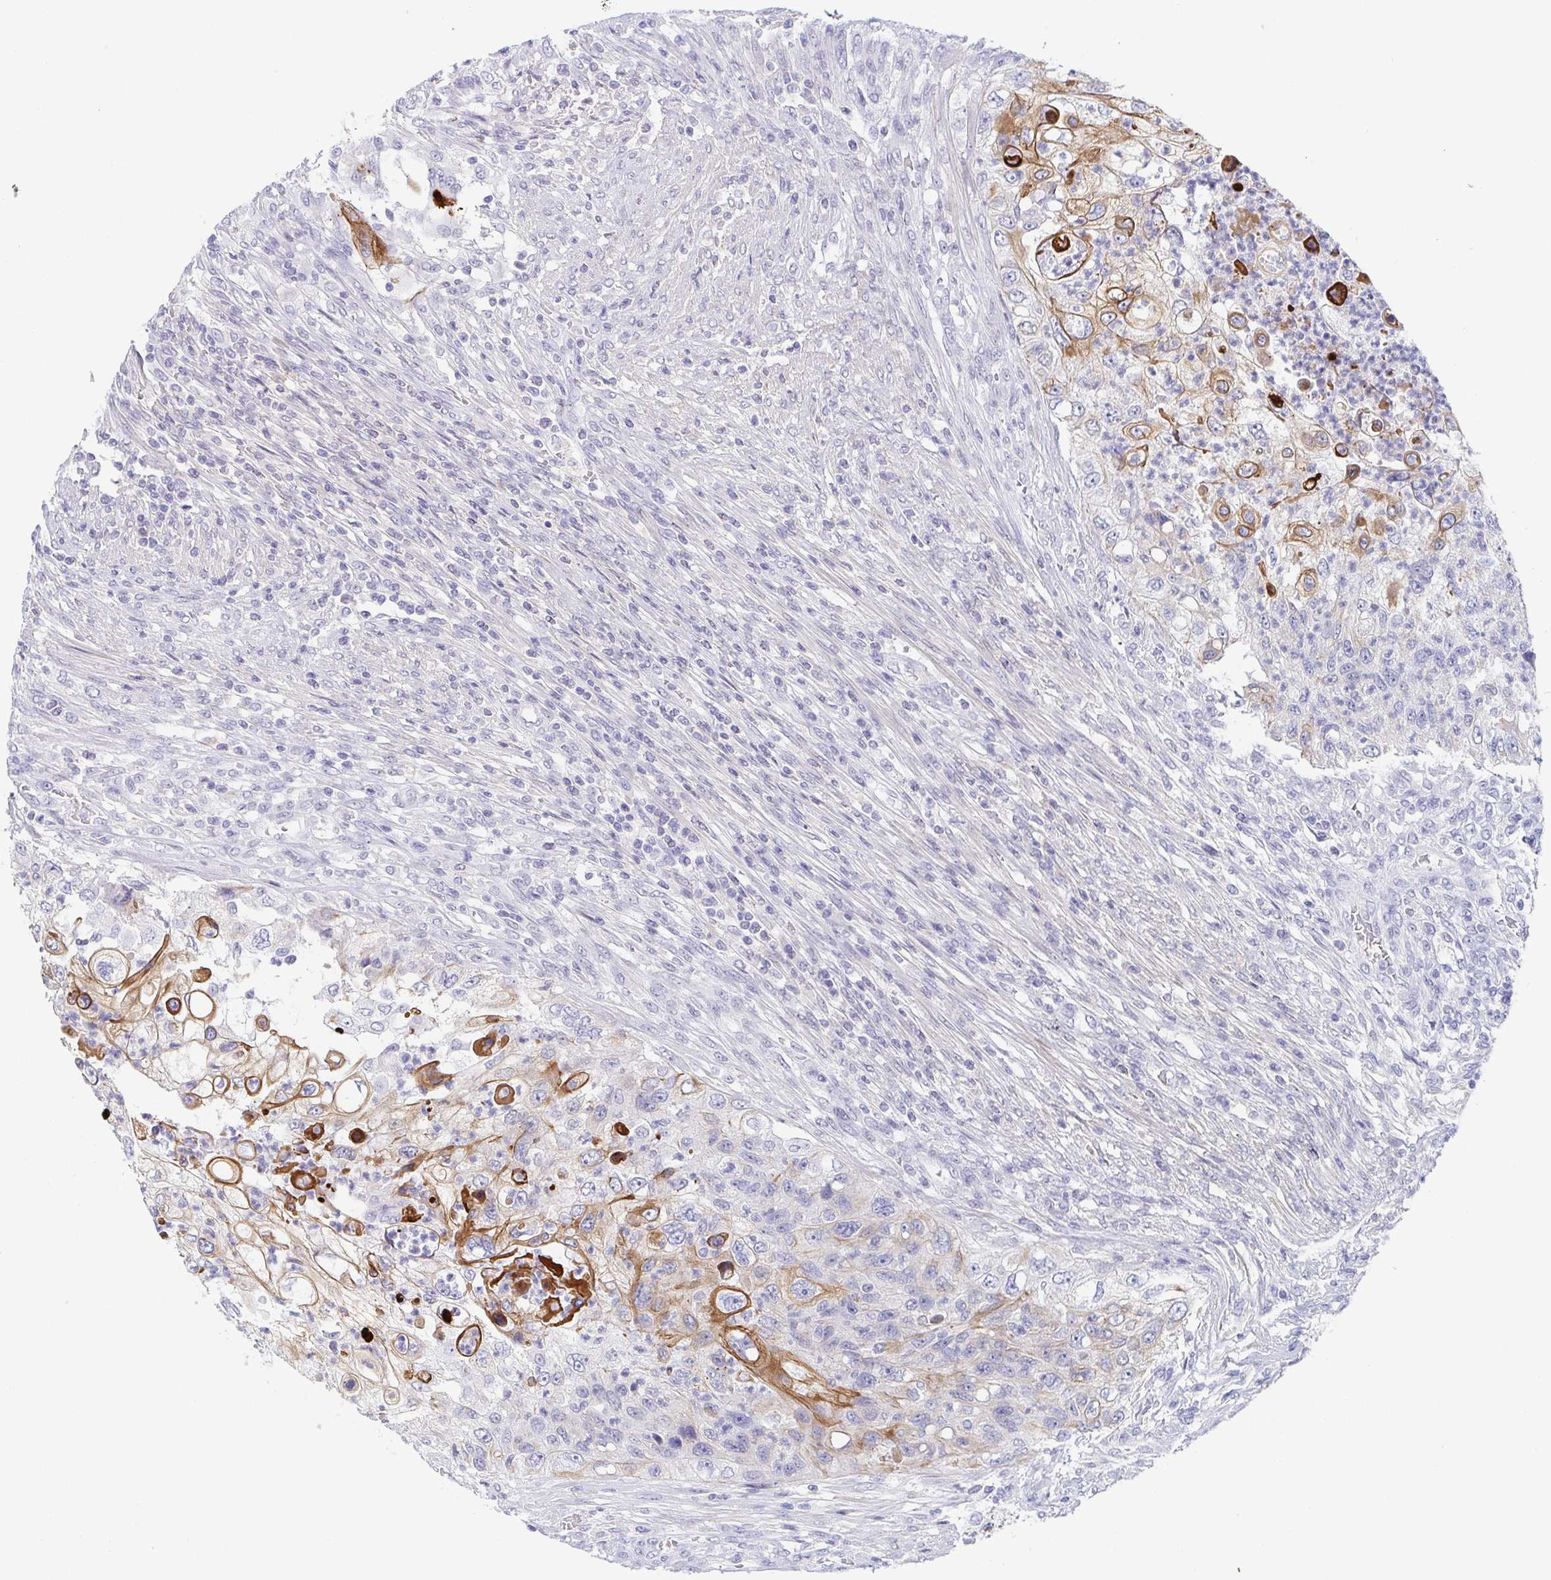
{"staining": {"intensity": "moderate", "quantity": "<25%", "location": "cytoplasmic/membranous"}, "tissue": "urothelial cancer", "cell_type": "Tumor cells", "image_type": "cancer", "snomed": [{"axis": "morphology", "description": "Urothelial carcinoma, High grade"}, {"axis": "topography", "description": "Urinary bladder"}], "caption": "Urothelial carcinoma (high-grade) stained for a protein (brown) demonstrates moderate cytoplasmic/membranous positive positivity in about <25% of tumor cells.", "gene": "RHOV", "patient": {"sex": "female", "age": 60}}